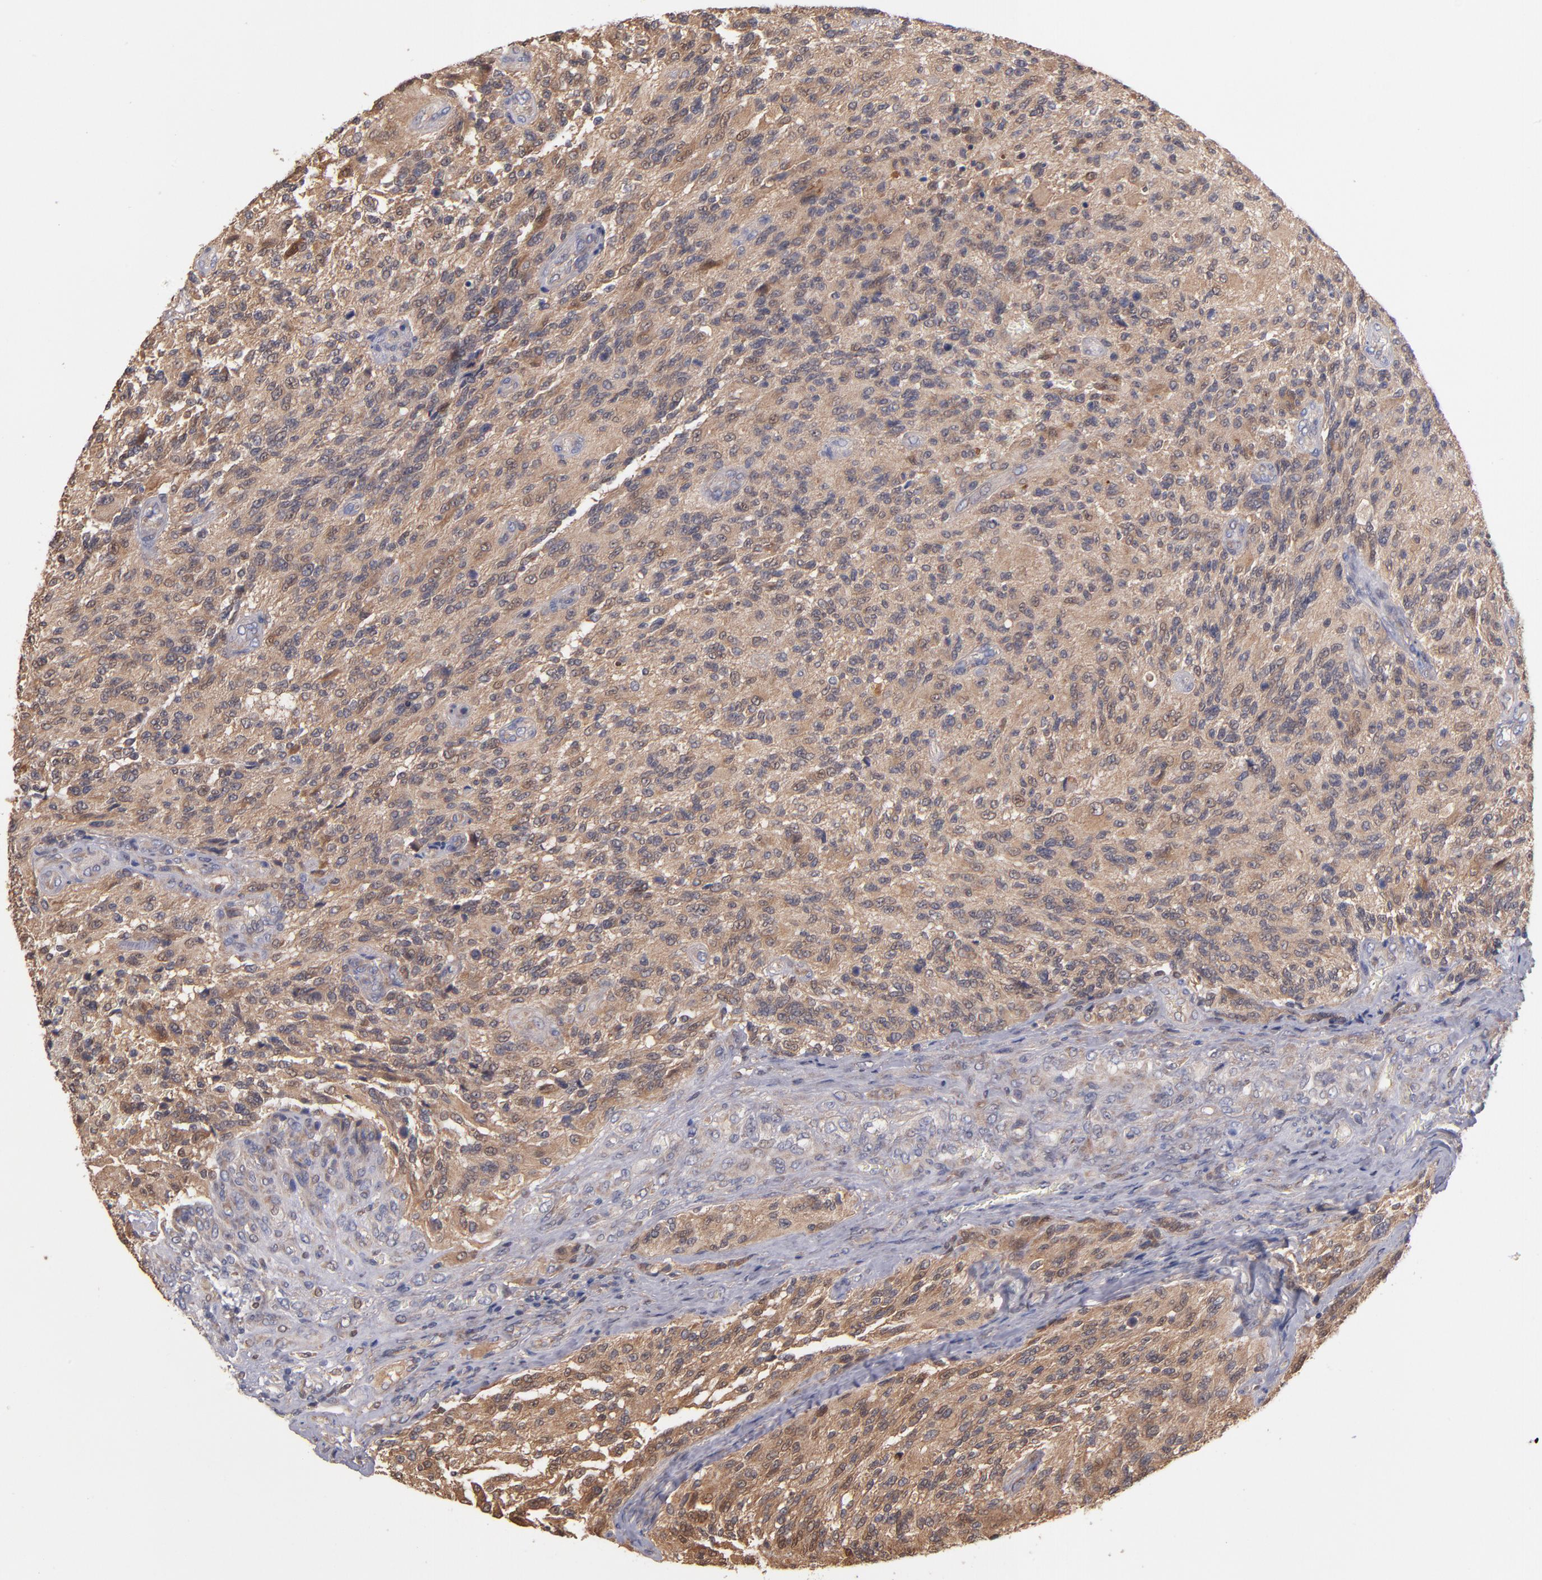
{"staining": {"intensity": "moderate", "quantity": ">75%", "location": "cytoplasmic/membranous"}, "tissue": "glioma", "cell_type": "Tumor cells", "image_type": "cancer", "snomed": [{"axis": "morphology", "description": "Normal tissue, NOS"}, {"axis": "morphology", "description": "Glioma, malignant, High grade"}, {"axis": "topography", "description": "Cerebral cortex"}], "caption": "A brown stain shows moderate cytoplasmic/membranous positivity of a protein in malignant glioma (high-grade) tumor cells. Ihc stains the protein in brown and the nuclei are stained blue.", "gene": "GMFG", "patient": {"sex": "male", "age": 56}}